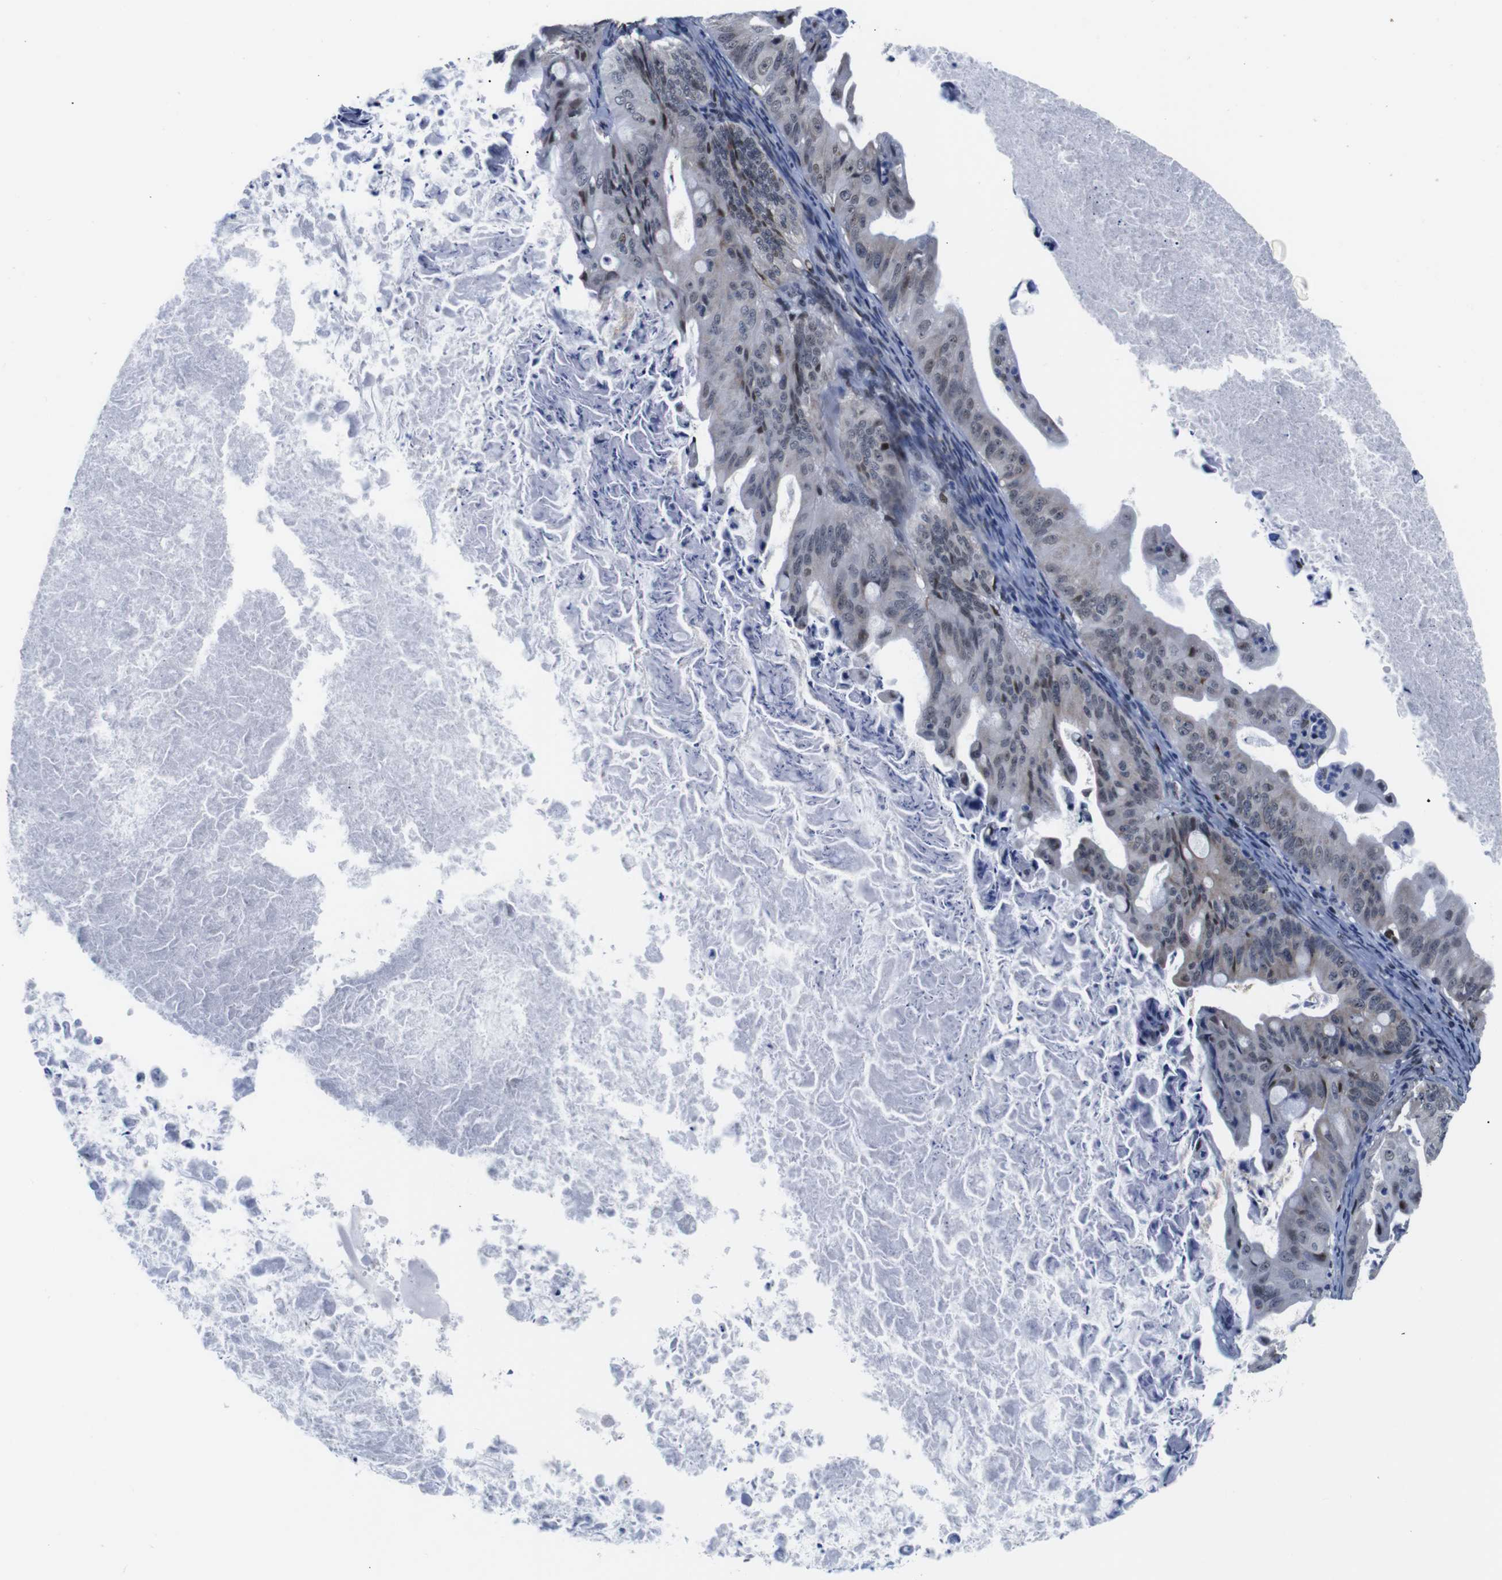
{"staining": {"intensity": "weak", "quantity": "25%-75%", "location": "nuclear"}, "tissue": "ovarian cancer", "cell_type": "Tumor cells", "image_type": "cancer", "snomed": [{"axis": "morphology", "description": "Cystadenocarcinoma, mucinous, NOS"}, {"axis": "topography", "description": "Ovary"}], "caption": "Tumor cells reveal low levels of weak nuclear positivity in approximately 25%-75% of cells in human mucinous cystadenocarcinoma (ovarian).", "gene": "GATA6", "patient": {"sex": "female", "age": 37}}